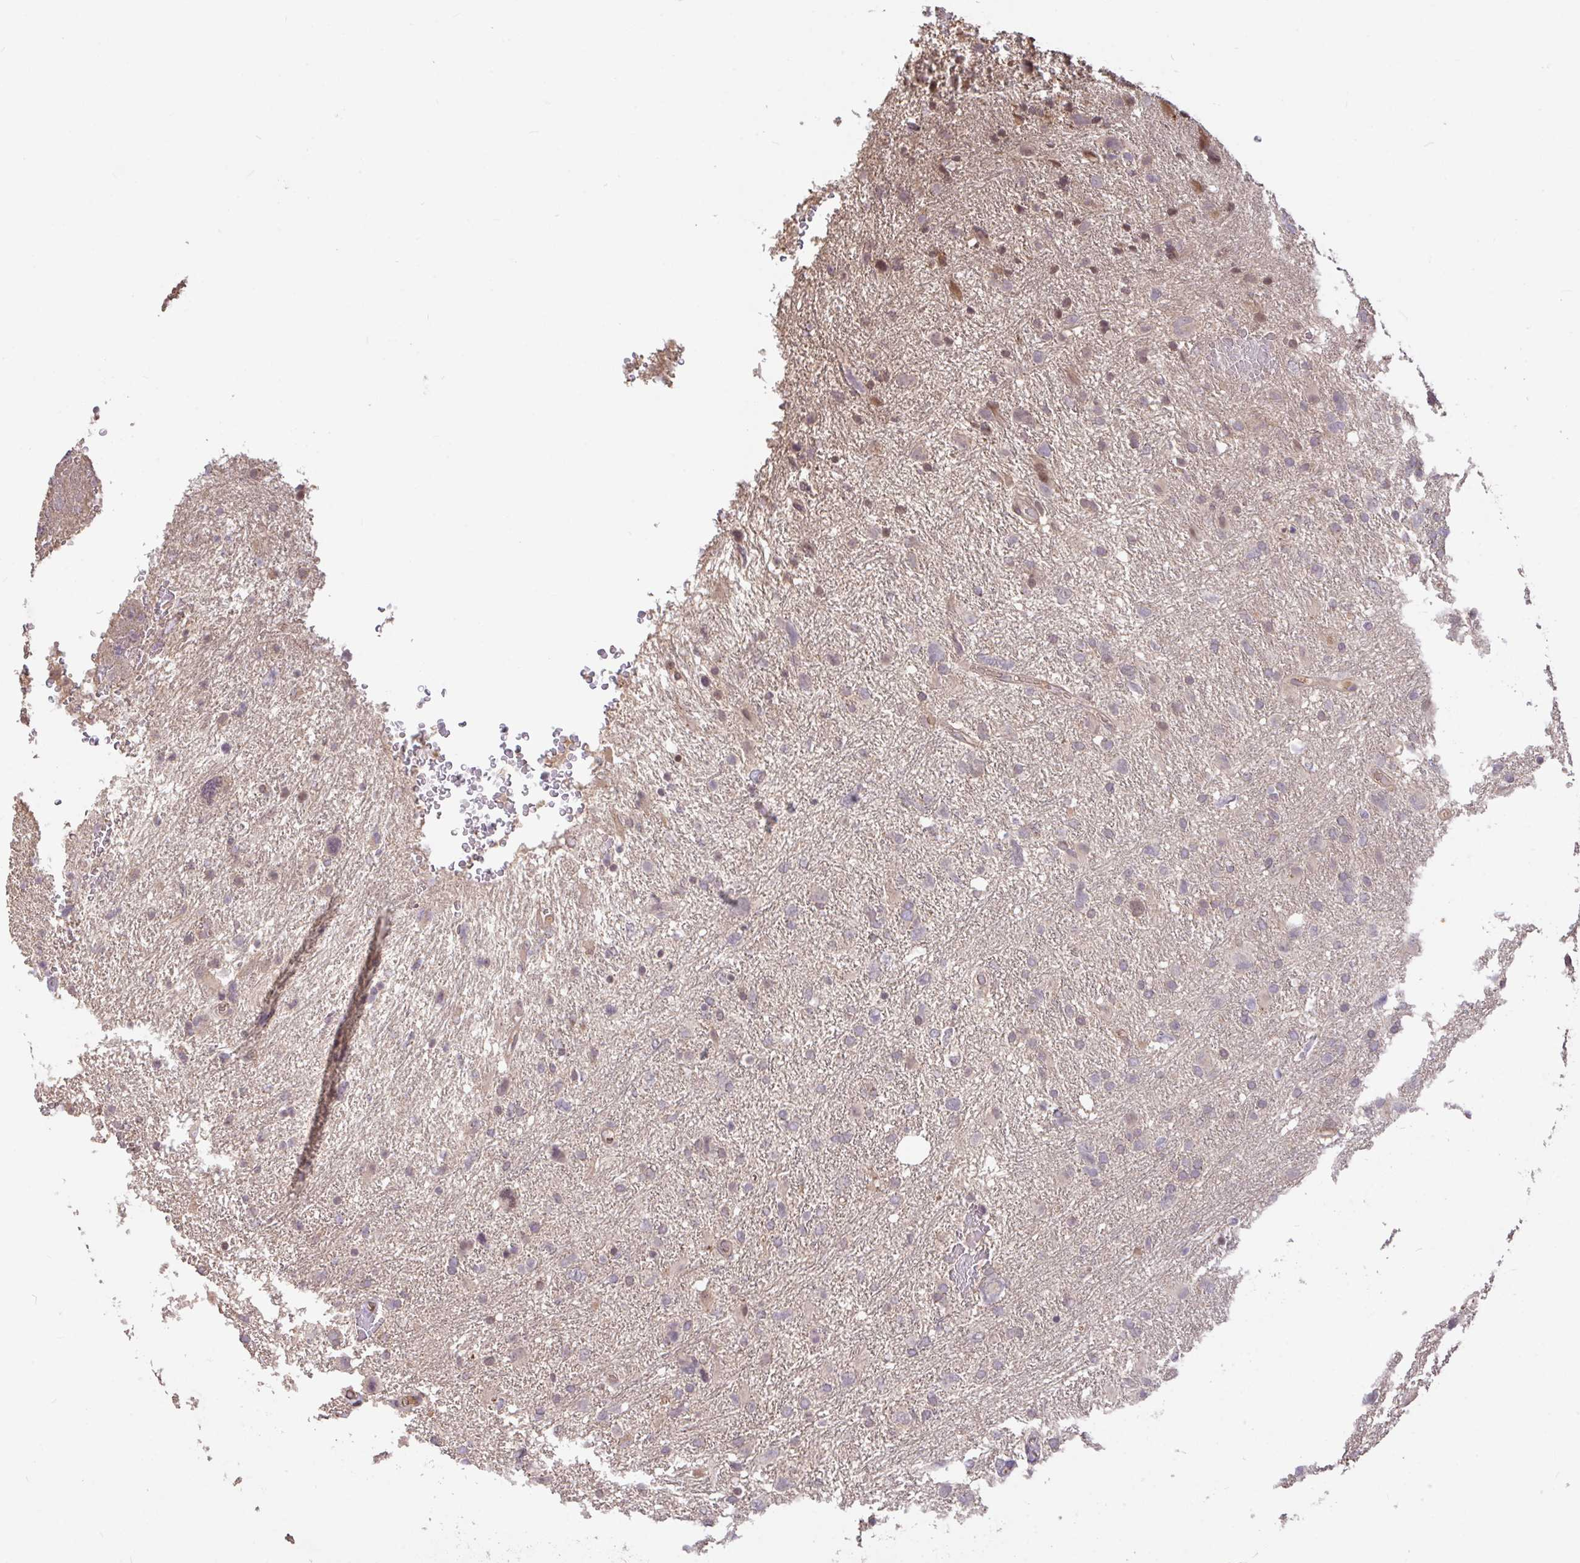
{"staining": {"intensity": "negative", "quantity": "none", "location": "none"}, "tissue": "glioma", "cell_type": "Tumor cells", "image_type": "cancer", "snomed": [{"axis": "morphology", "description": "Glioma, malignant, High grade"}, {"axis": "topography", "description": "Brain"}], "caption": "Tumor cells show no significant staining in glioma. (Brightfield microscopy of DAB (3,3'-diaminobenzidine) IHC at high magnification).", "gene": "FCER1A", "patient": {"sex": "male", "age": 61}}